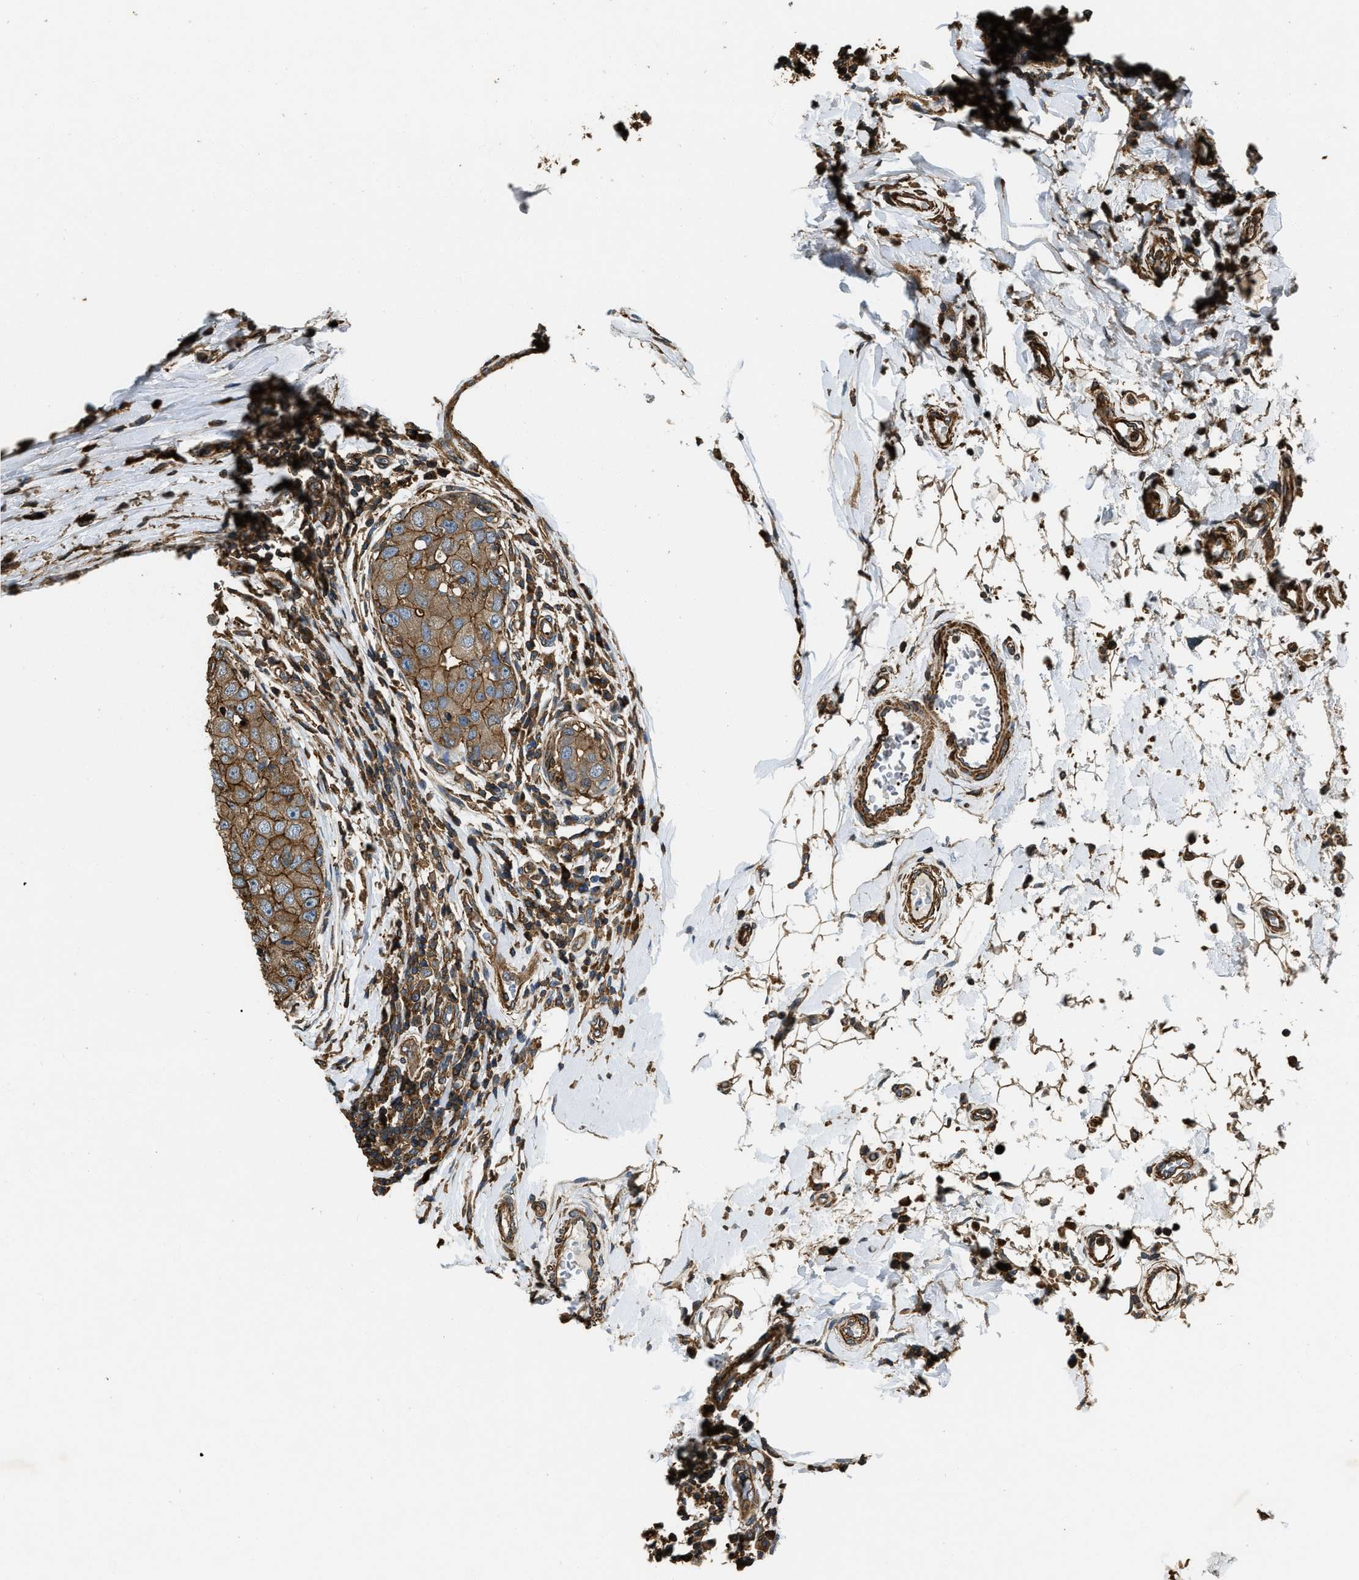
{"staining": {"intensity": "moderate", "quantity": ">75%", "location": "cytoplasmic/membranous"}, "tissue": "breast cancer", "cell_type": "Tumor cells", "image_type": "cancer", "snomed": [{"axis": "morphology", "description": "Duct carcinoma"}, {"axis": "topography", "description": "Breast"}], "caption": "Brown immunohistochemical staining in infiltrating ductal carcinoma (breast) reveals moderate cytoplasmic/membranous staining in approximately >75% of tumor cells.", "gene": "YARS1", "patient": {"sex": "female", "age": 27}}